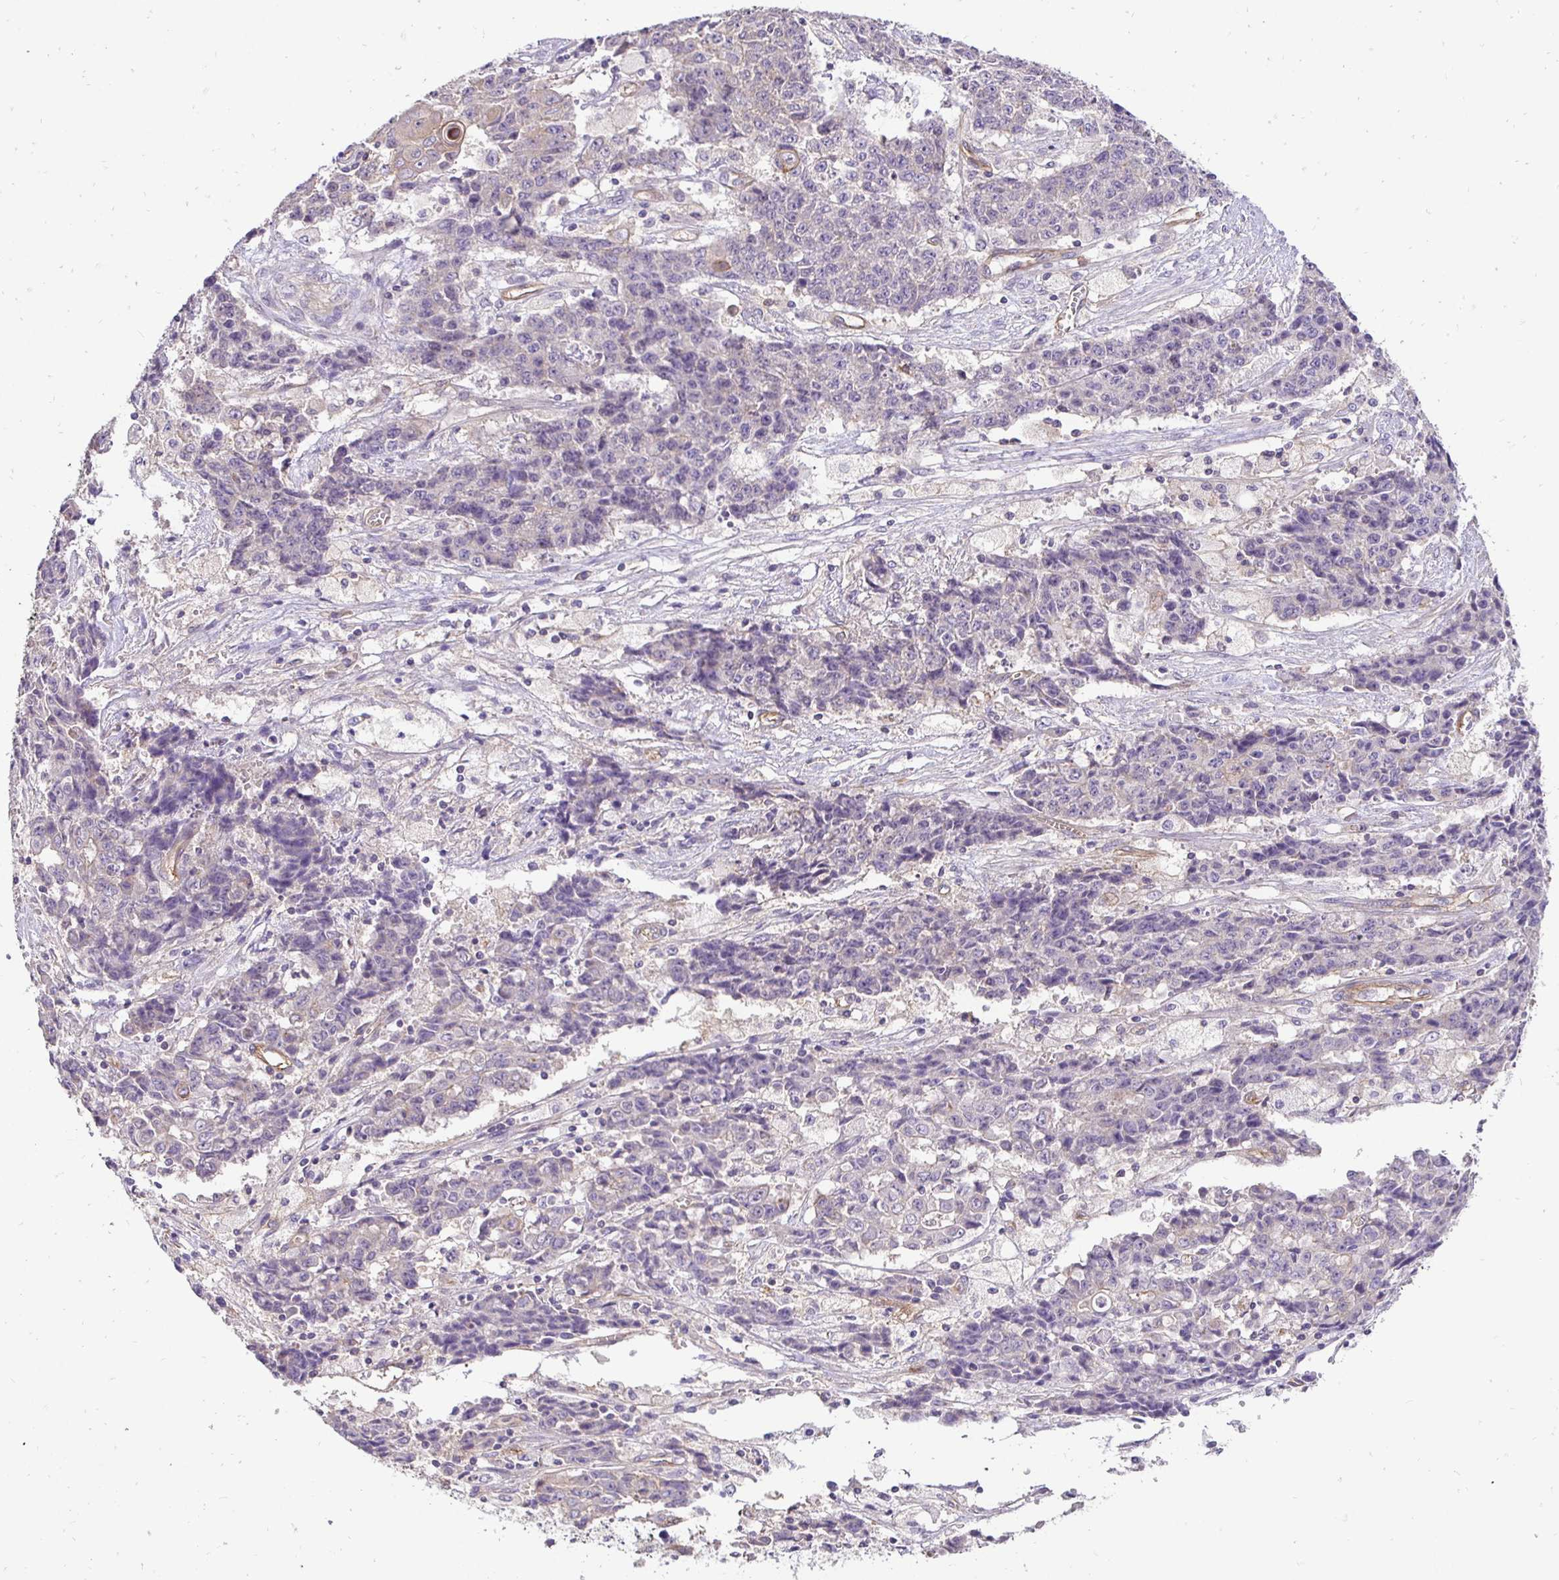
{"staining": {"intensity": "negative", "quantity": "none", "location": "none"}, "tissue": "ovarian cancer", "cell_type": "Tumor cells", "image_type": "cancer", "snomed": [{"axis": "morphology", "description": "Carcinoma, endometroid"}, {"axis": "topography", "description": "Ovary"}], "caption": "The micrograph displays no staining of tumor cells in ovarian cancer.", "gene": "SLC9A1", "patient": {"sex": "female", "age": 42}}